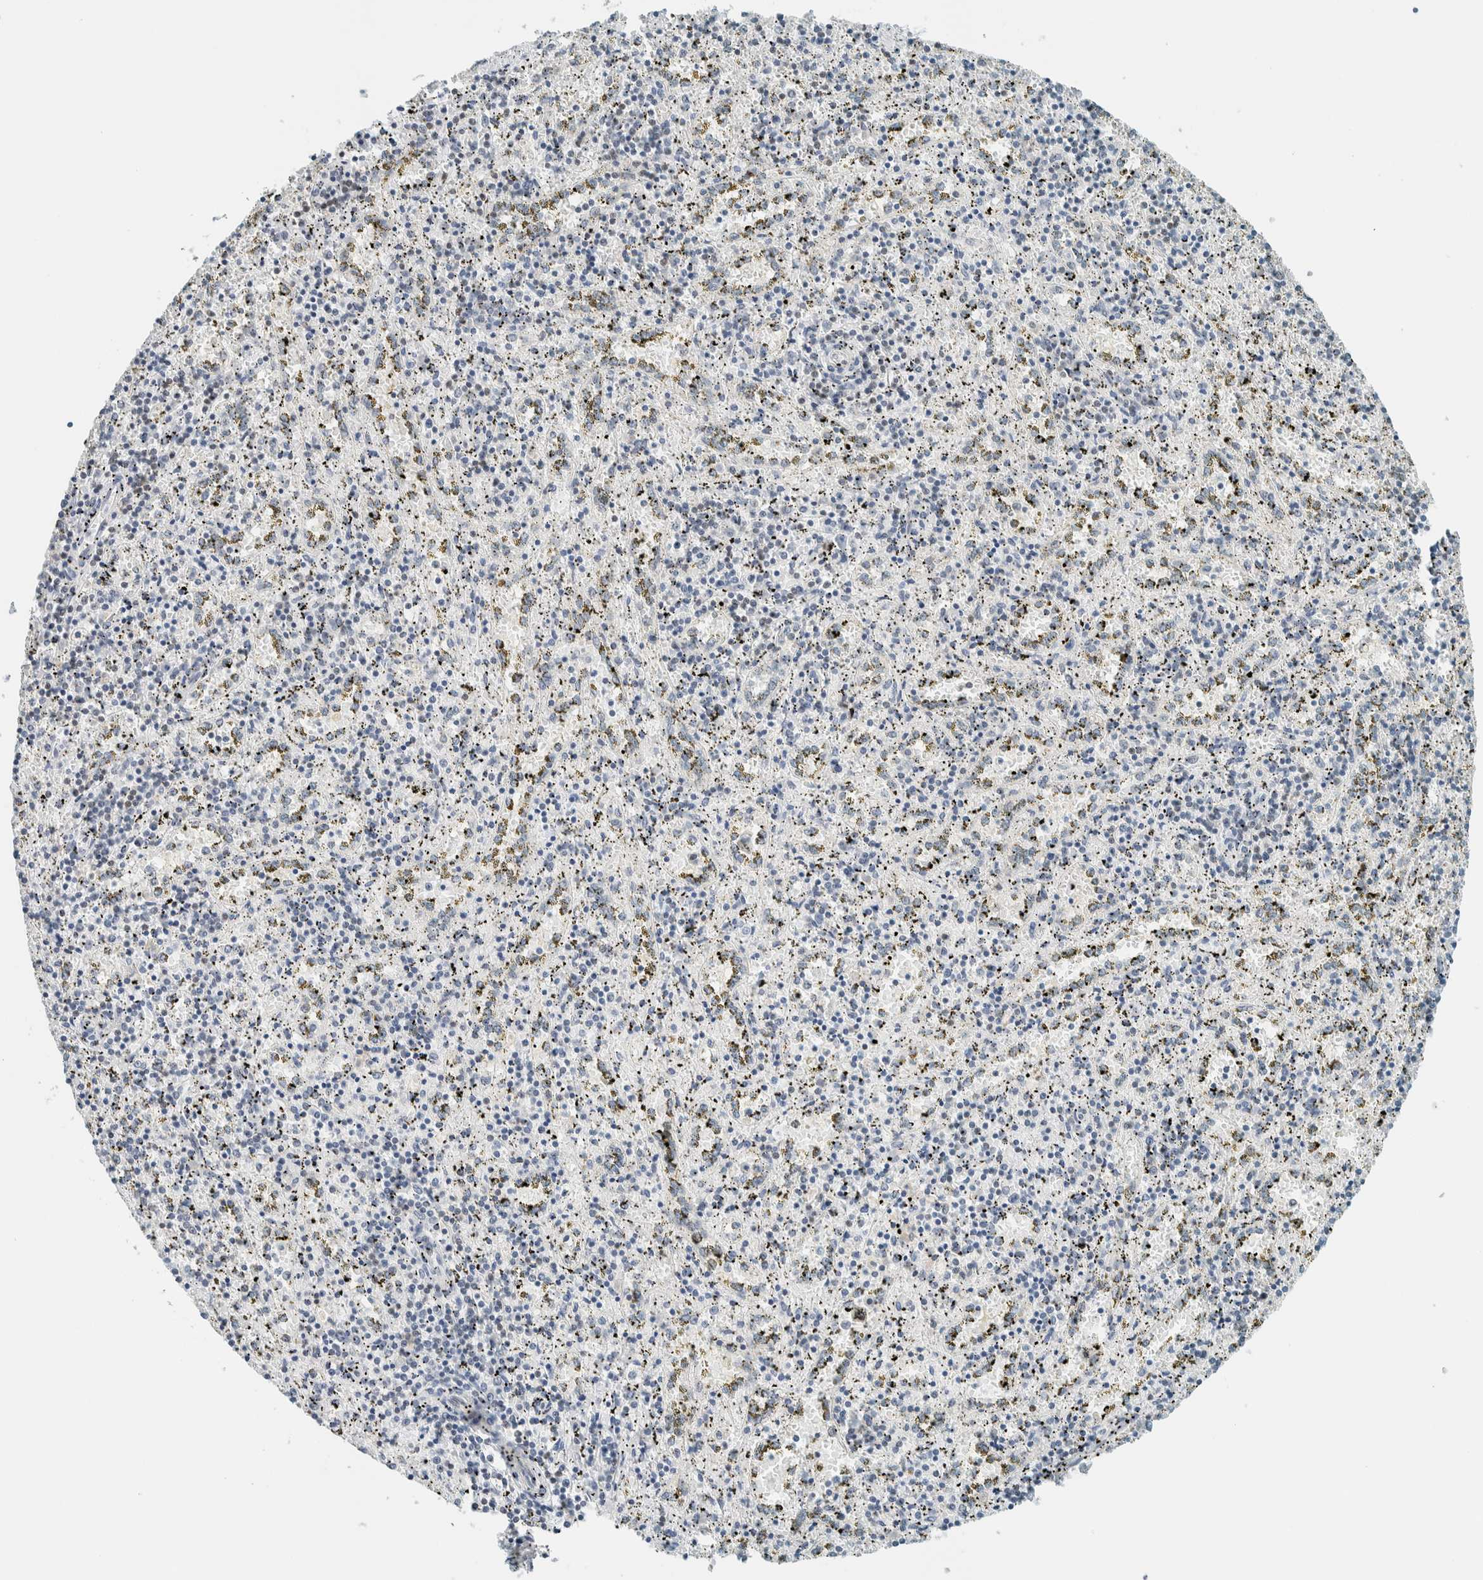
{"staining": {"intensity": "weak", "quantity": "<25%", "location": "nuclear"}, "tissue": "spleen", "cell_type": "Cells in red pulp", "image_type": "normal", "snomed": [{"axis": "morphology", "description": "Normal tissue, NOS"}, {"axis": "topography", "description": "Spleen"}], "caption": "High power microscopy photomicrograph of an immunohistochemistry (IHC) micrograph of benign spleen, revealing no significant staining in cells in red pulp.", "gene": "CYSRT1", "patient": {"sex": "male", "age": 11}}